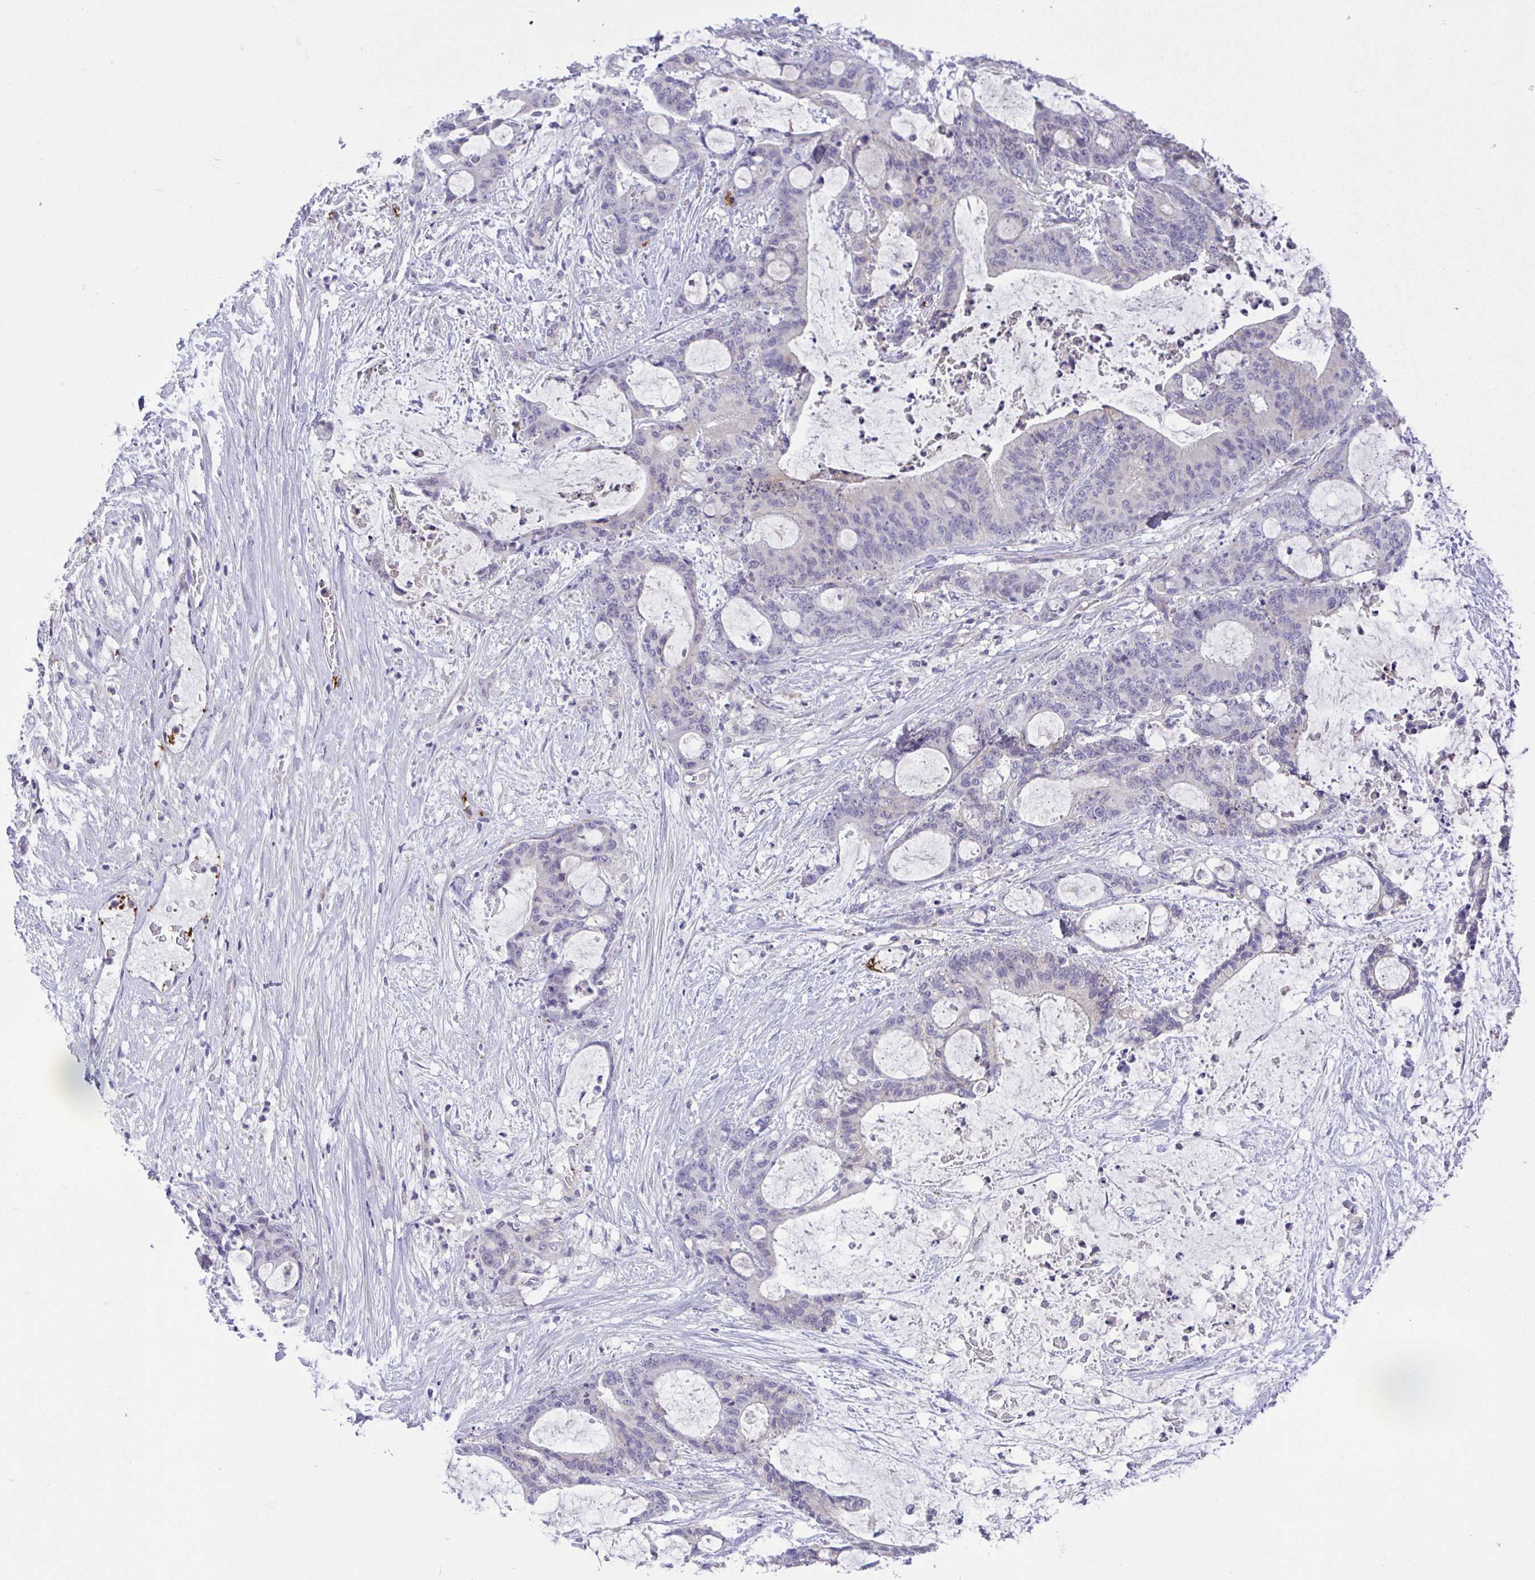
{"staining": {"intensity": "negative", "quantity": "none", "location": "none"}, "tissue": "liver cancer", "cell_type": "Tumor cells", "image_type": "cancer", "snomed": [{"axis": "morphology", "description": "Normal tissue, NOS"}, {"axis": "morphology", "description": "Cholangiocarcinoma"}, {"axis": "topography", "description": "Liver"}, {"axis": "topography", "description": "Peripheral nerve tissue"}], "caption": "Immunohistochemistry (IHC) of liver cancer (cholangiocarcinoma) shows no staining in tumor cells. (Brightfield microscopy of DAB IHC at high magnification).", "gene": "PRR14L", "patient": {"sex": "female", "age": 73}}